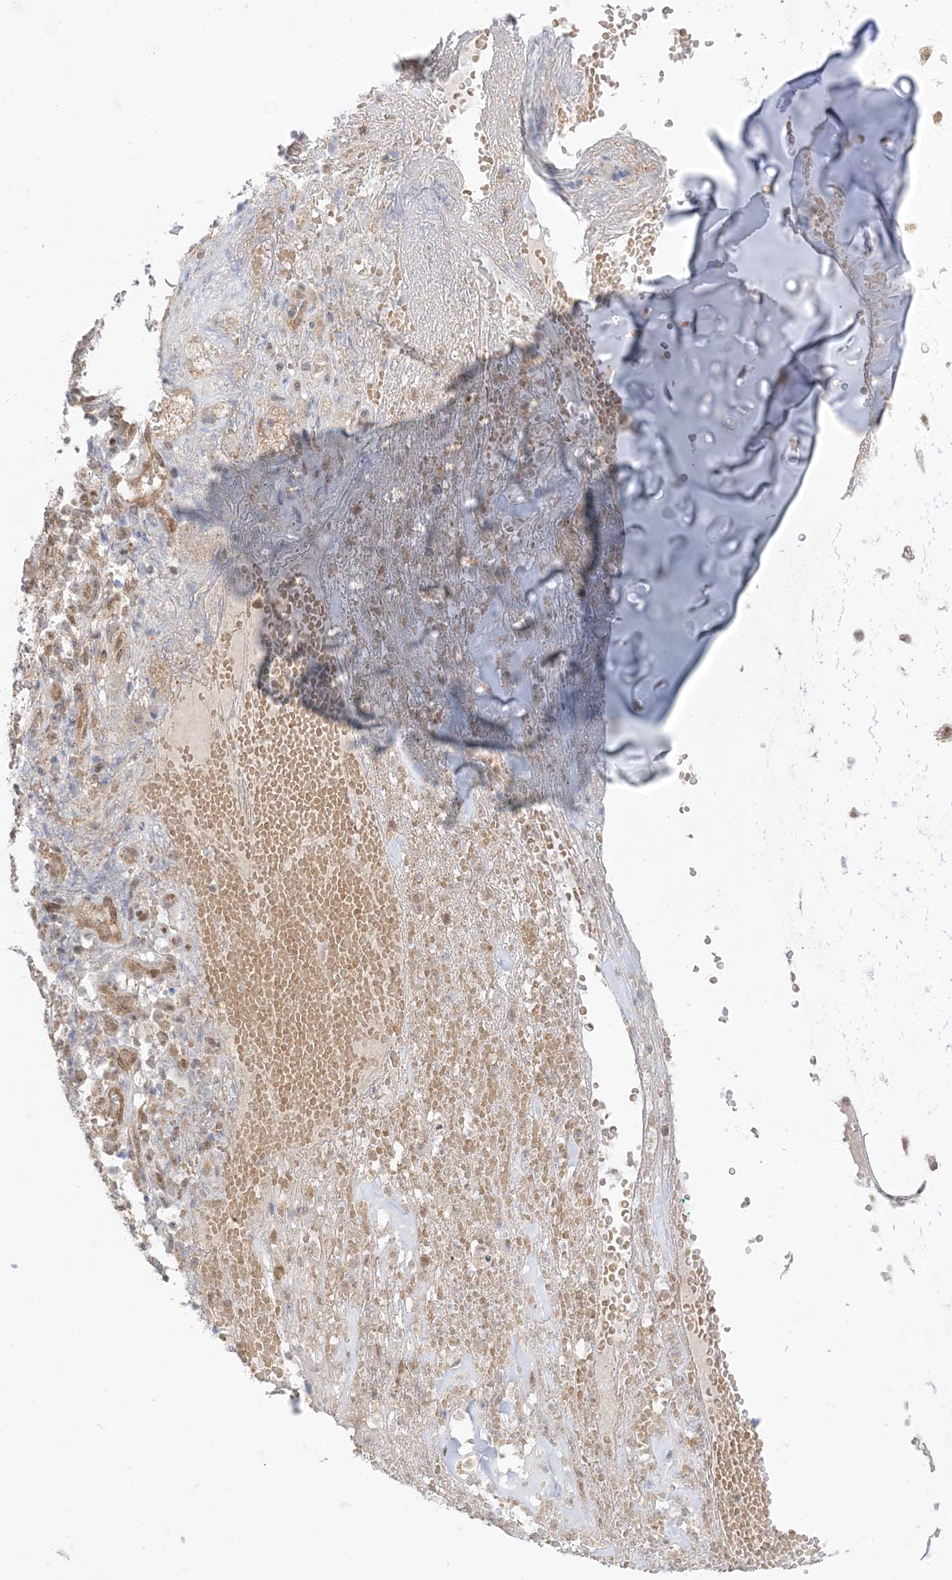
{"staining": {"intensity": "negative", "quantity": "none", "location": "none"}, "tissue": "adipose tissue", "cell_type": "Adipocytes", "image_type": "normal", "snomed": [{"axis": "morphology", "description": "Normal tissue, NOS"}, {"axis": "morphology", "description": "Basal cell carcinoma"}, {"axis": "topography", "description": "Cartilage tissue"}, {"axis": "topography", "description": "Nasopharynx"}, {"axis": "topography", "description": "Oral tissue"}], "caption": "This image is of unremarkable adipose tissue stained with IHC to label a protein in brown with the nuclei are counter-stained blue. There is no positivity in adipocytes.", "gene": "PTPA", "patient": {"sex": "female", "age": 77}}